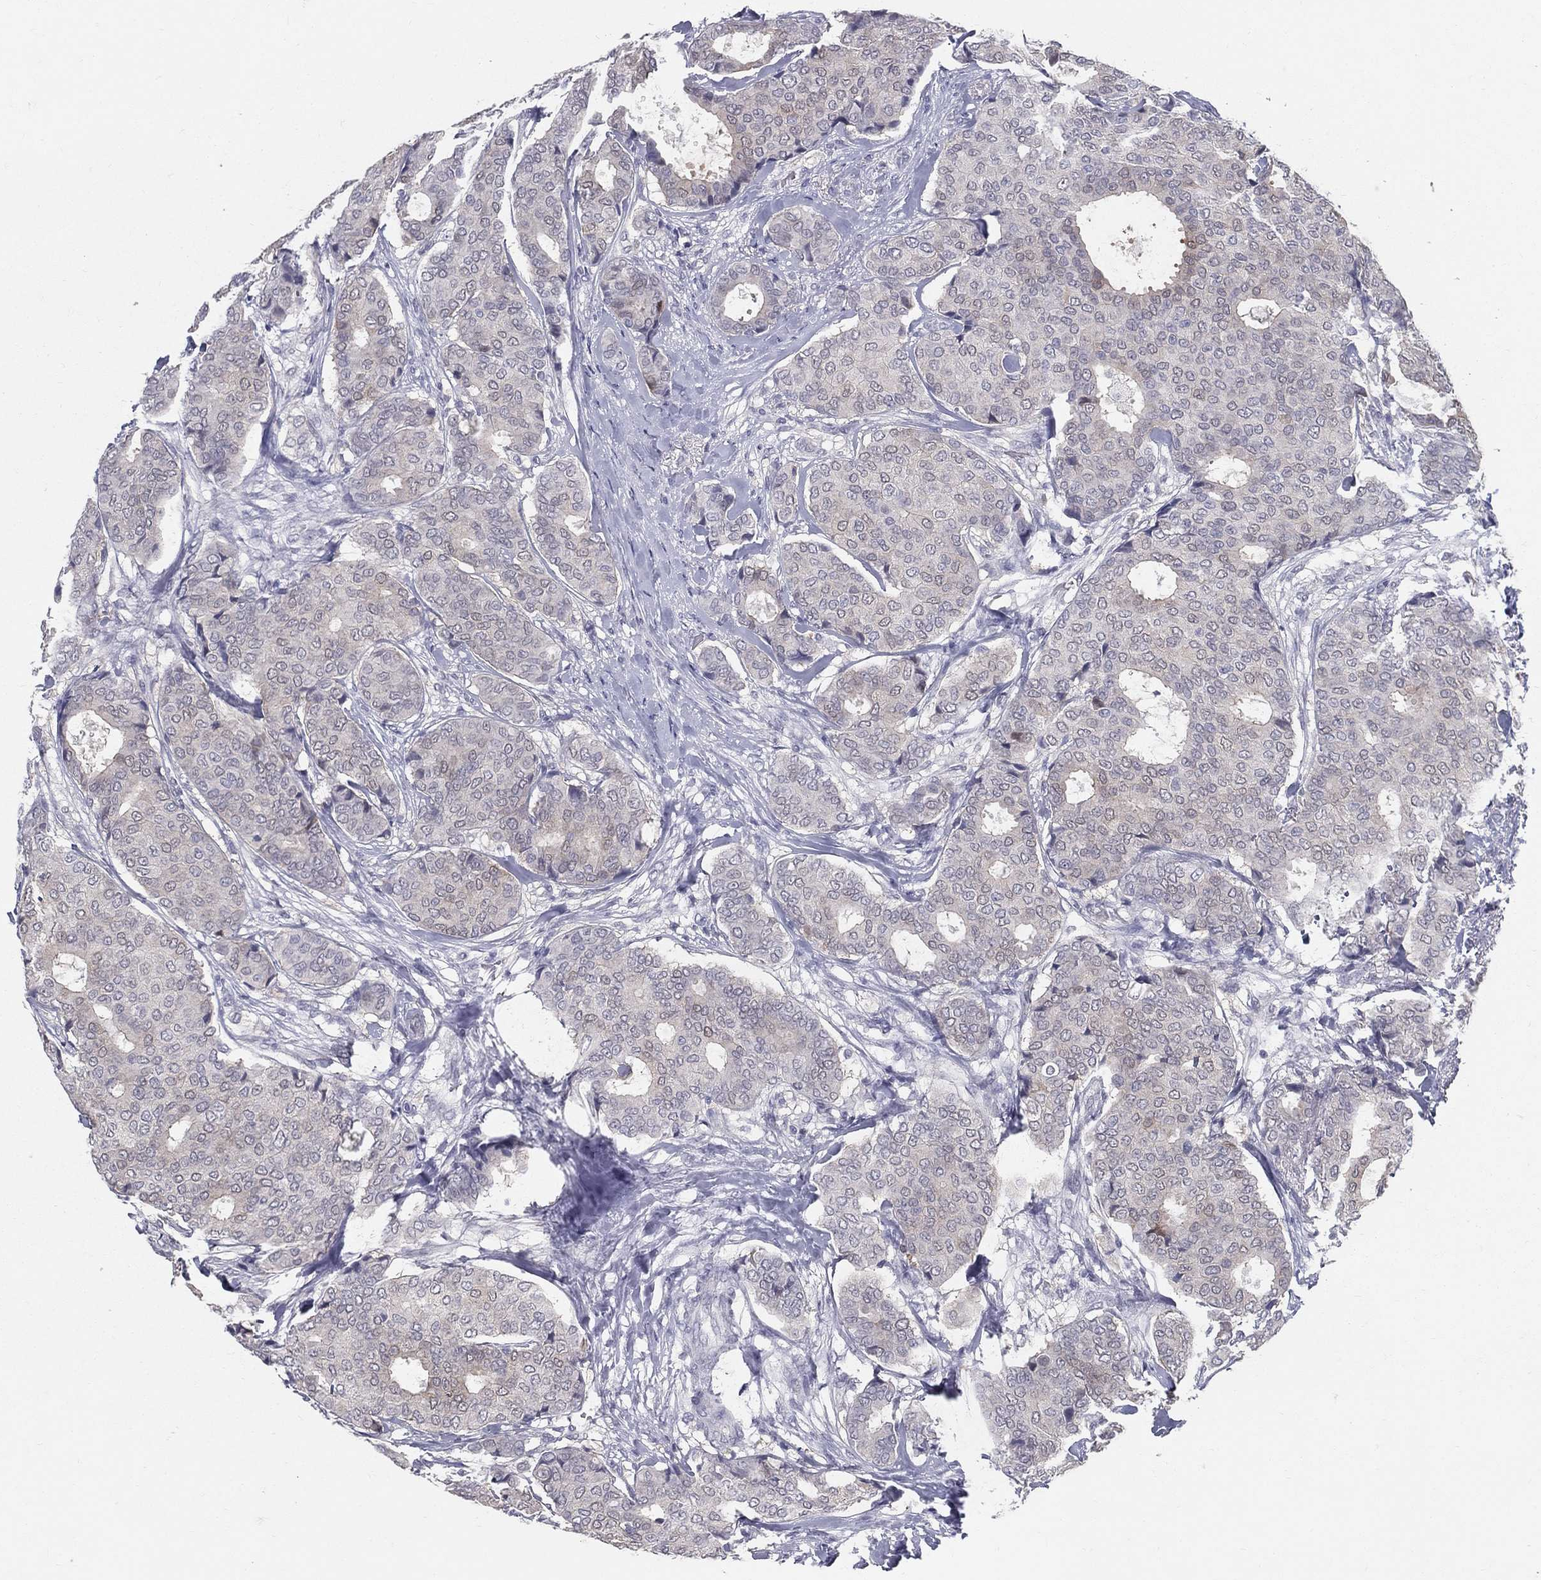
{"staining": {"intensity": "negative", "quantity": "none", "location": "none"}, "tissue": "breast cancer", "cell_type": "Tumor cells", "image_type": "cancer", "snomed": [{"axis": "morphology", "description": "Duct carcinoma"}, {"axis": "topography", "description": "Breast"}], "caption": "Tumor cells show no significant positivity in breast intraductal carcinoma.", "gene": "ACE2", "patient": {"sex": "female", "age": 75}}